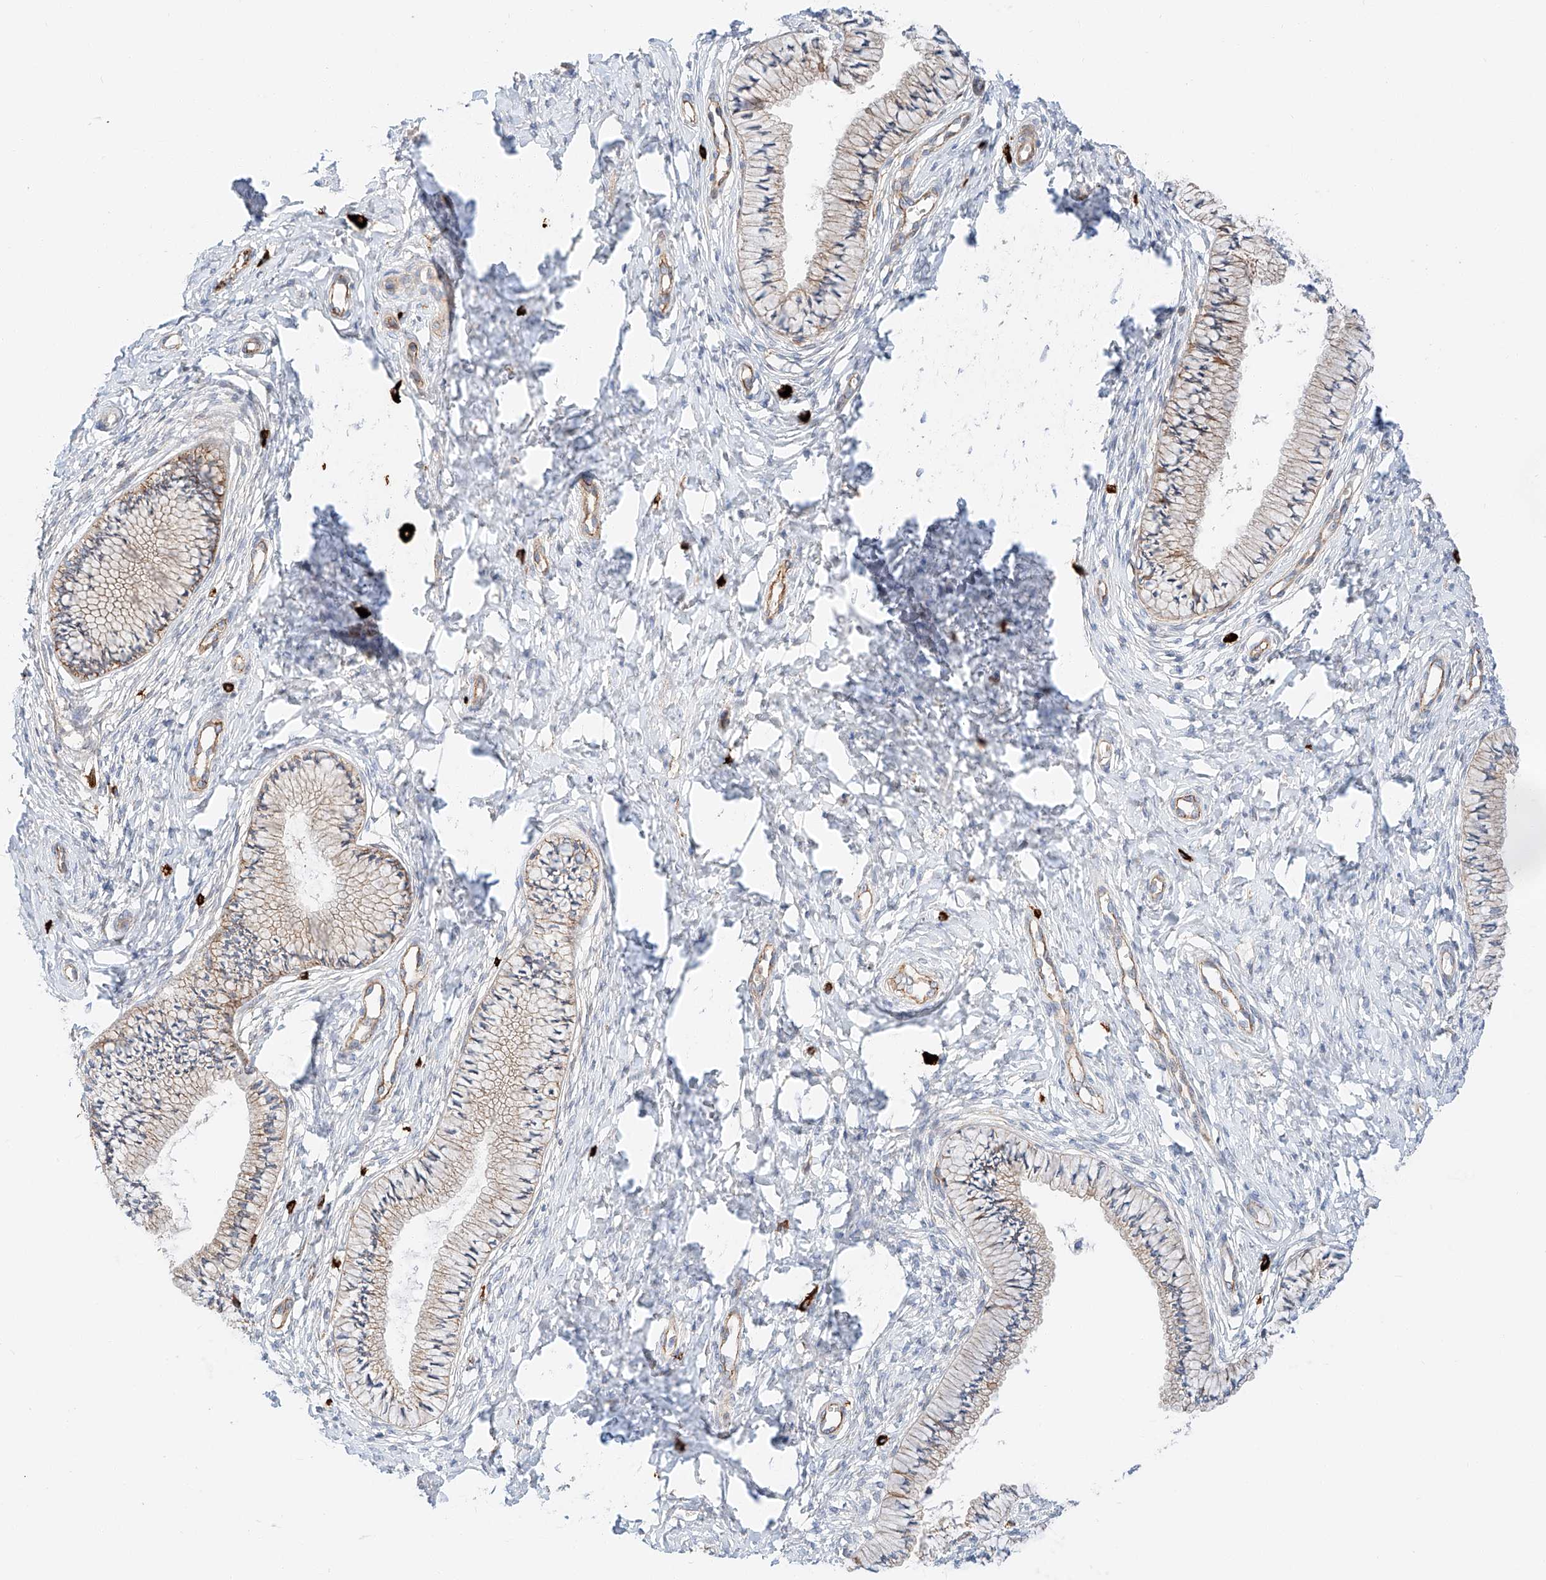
{"staining": {"intensity": "moderate", "quantity": "25%-75%", "location": "cytoplasmic/membranous"}, "tissue": "cervix", "cell_type": "Glandular cells", "image_type": "normal", "snomed": [{"axis": "morphology", "description": "Normal tissue, NOS"}, {"axis": "topography", "description": "Cervix"}], "caption": "IHC histopathology image of normal human cervix stained for a protein (brown), which shows medium levels of moderate cytoplasmic/membranous staining in approximately 25%-75% of glandular cells.", "gene": "MINDY4", "patient": {"sex": "female", "age": 36}}